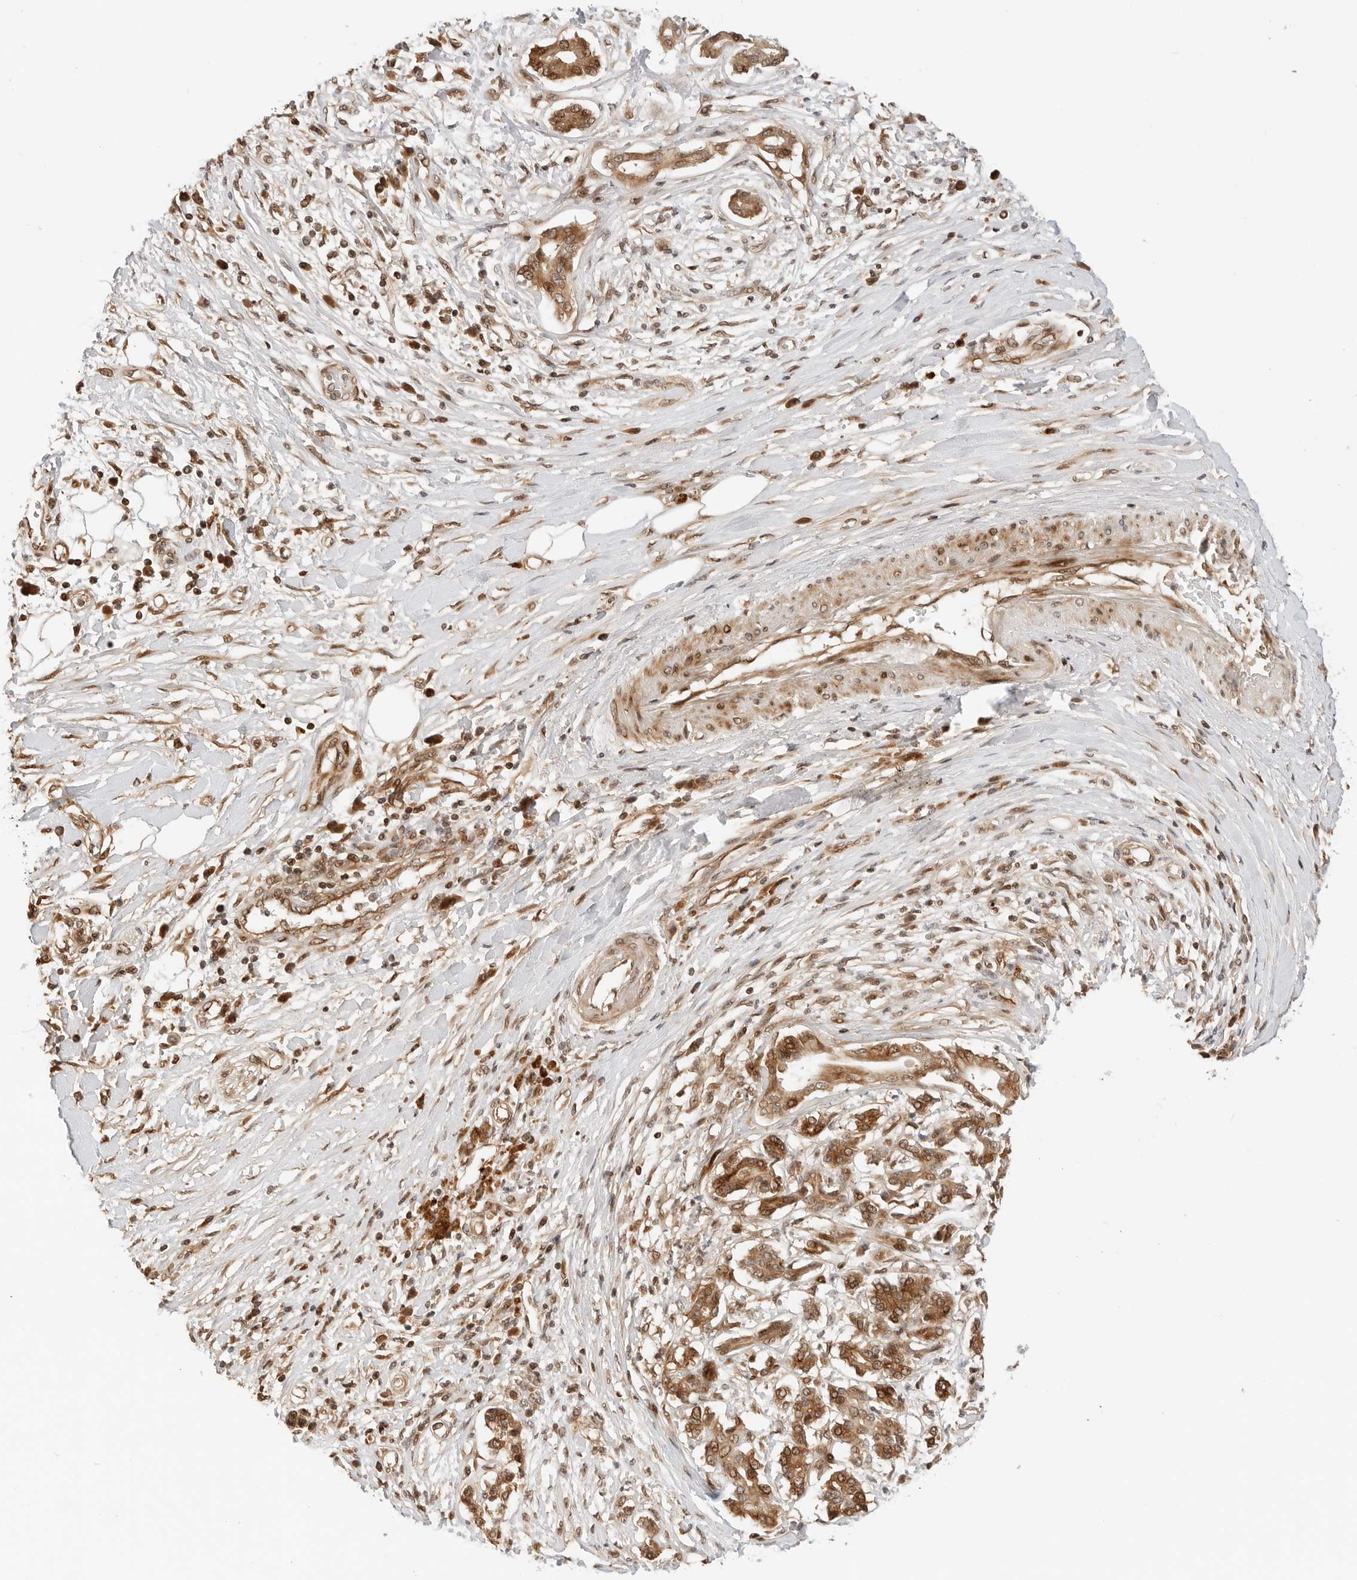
{"staining": {"intensity": "moderate", "quantity": ">75%", "location": "cytoplasmic/membranous,nuclear"}, "tissue": "pancreatic cancer", "cell_type": "Tumor cells", "image_type": "cancer", "snomed": [{"axis": "morphology", "description": "Adenocarcinoma, NOS"}, {"axis": "topography", "description": "Pancreas"}], "caption": "A brown stain labels moderate cytoplasmic/membranous and nuclear positivity of a protein in adenocarcinoma (pancreatic) tumor cells. Using DAB (brown) and hematoxylin (blue) stains, captured at high magnification using brightfield microscopy.", "gene": "GEM", "patient": {"sex": "female", "age": 56}}